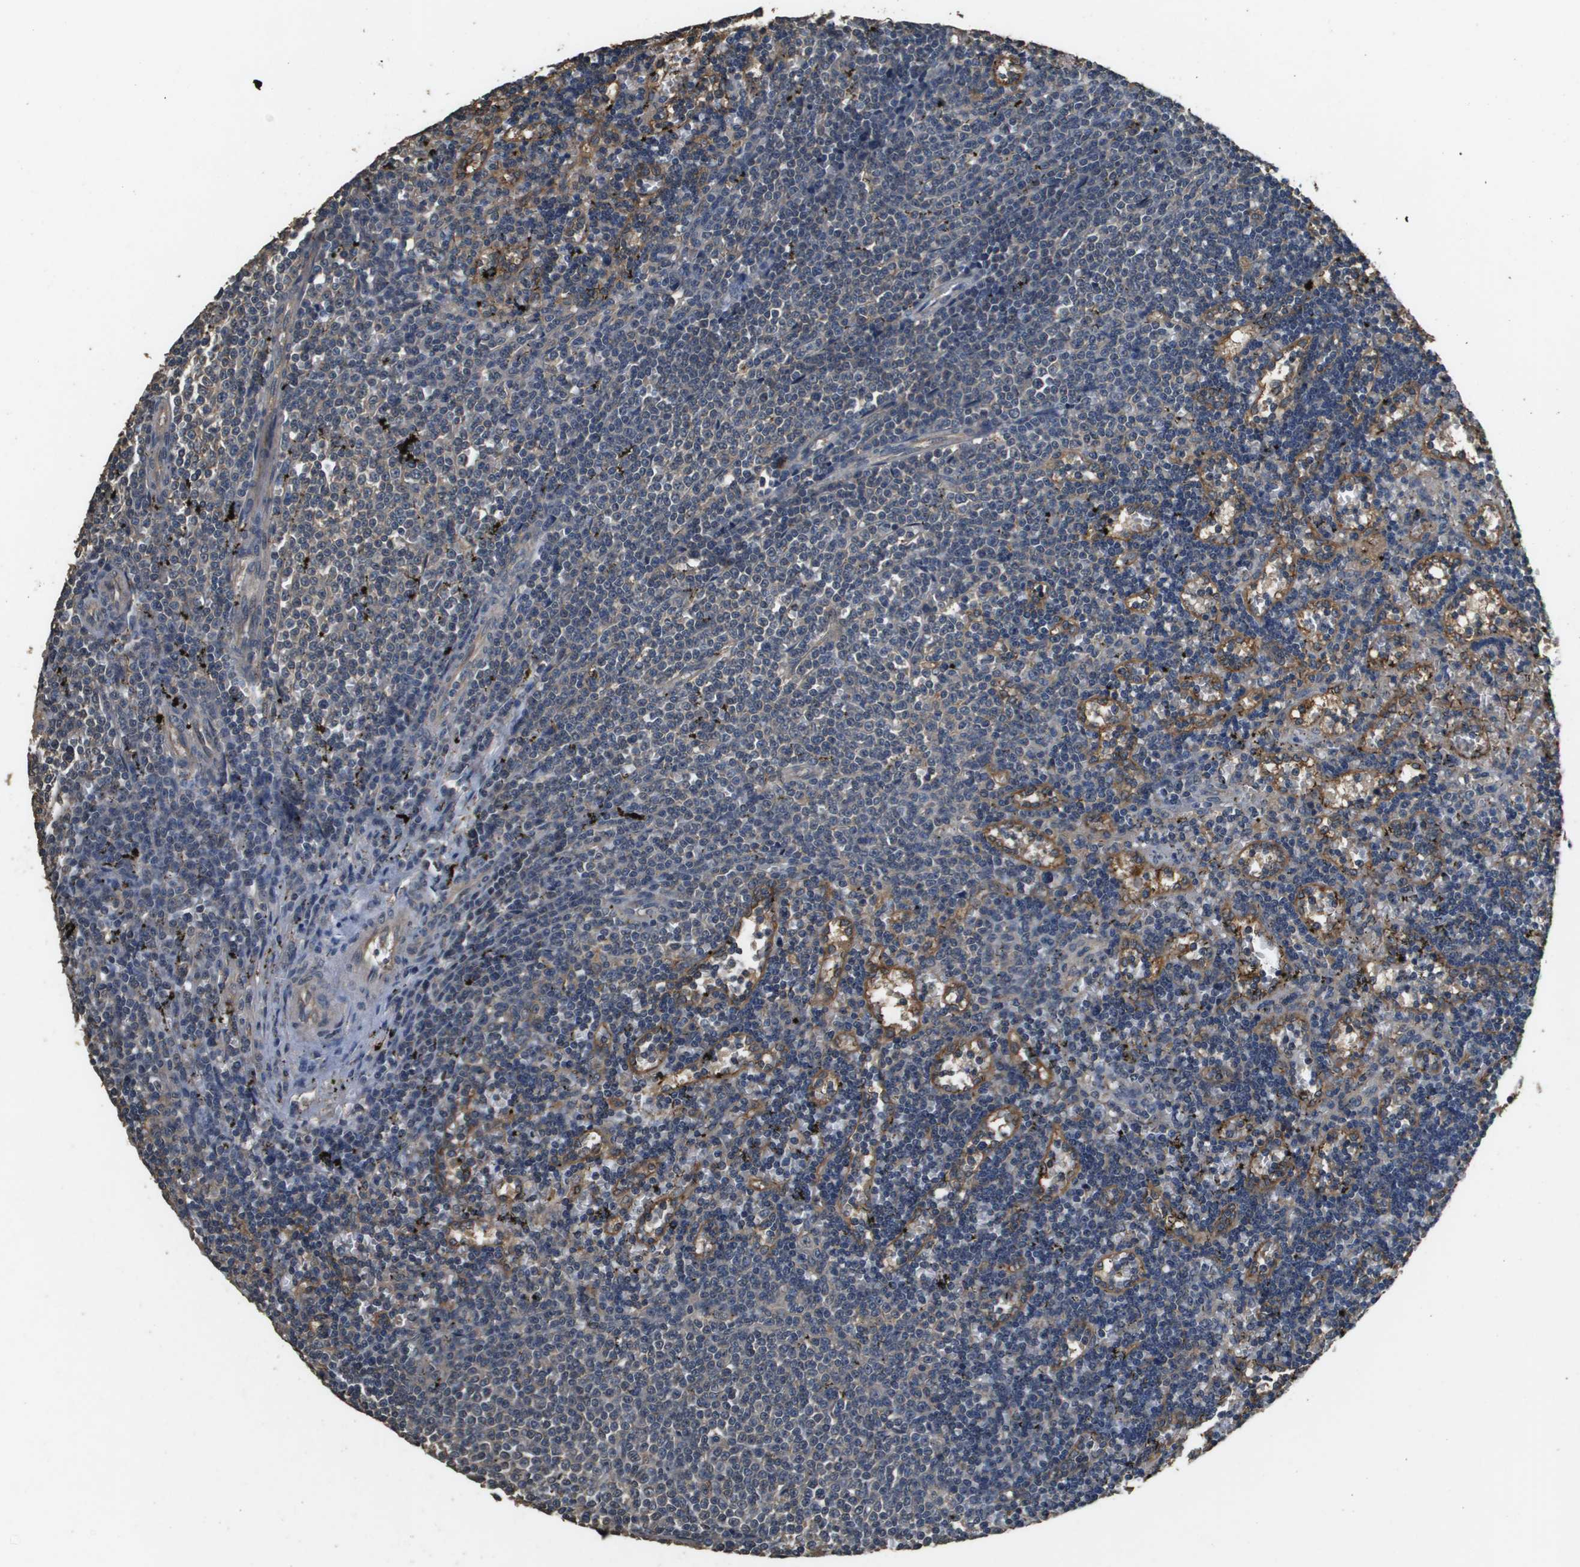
{"staining": {"intensity": "negative", "quantity": "none", "location": "none"}, "tissue": "lymphoma", "cell_type": "Tumor cells", "image_type": "cancer", "snomed": [{"axis": "morphology", "description": "Malignant lymphoma, non-Hodgkin's type, Low grade"}, {"axis": "topography", "description": "Spleen"}], "caption": "A photomicrograph of human lymphoma is negative for staining in tumor cells.", "gene": "RAB6B", "patient": {"sex": "male", "age": 60}}